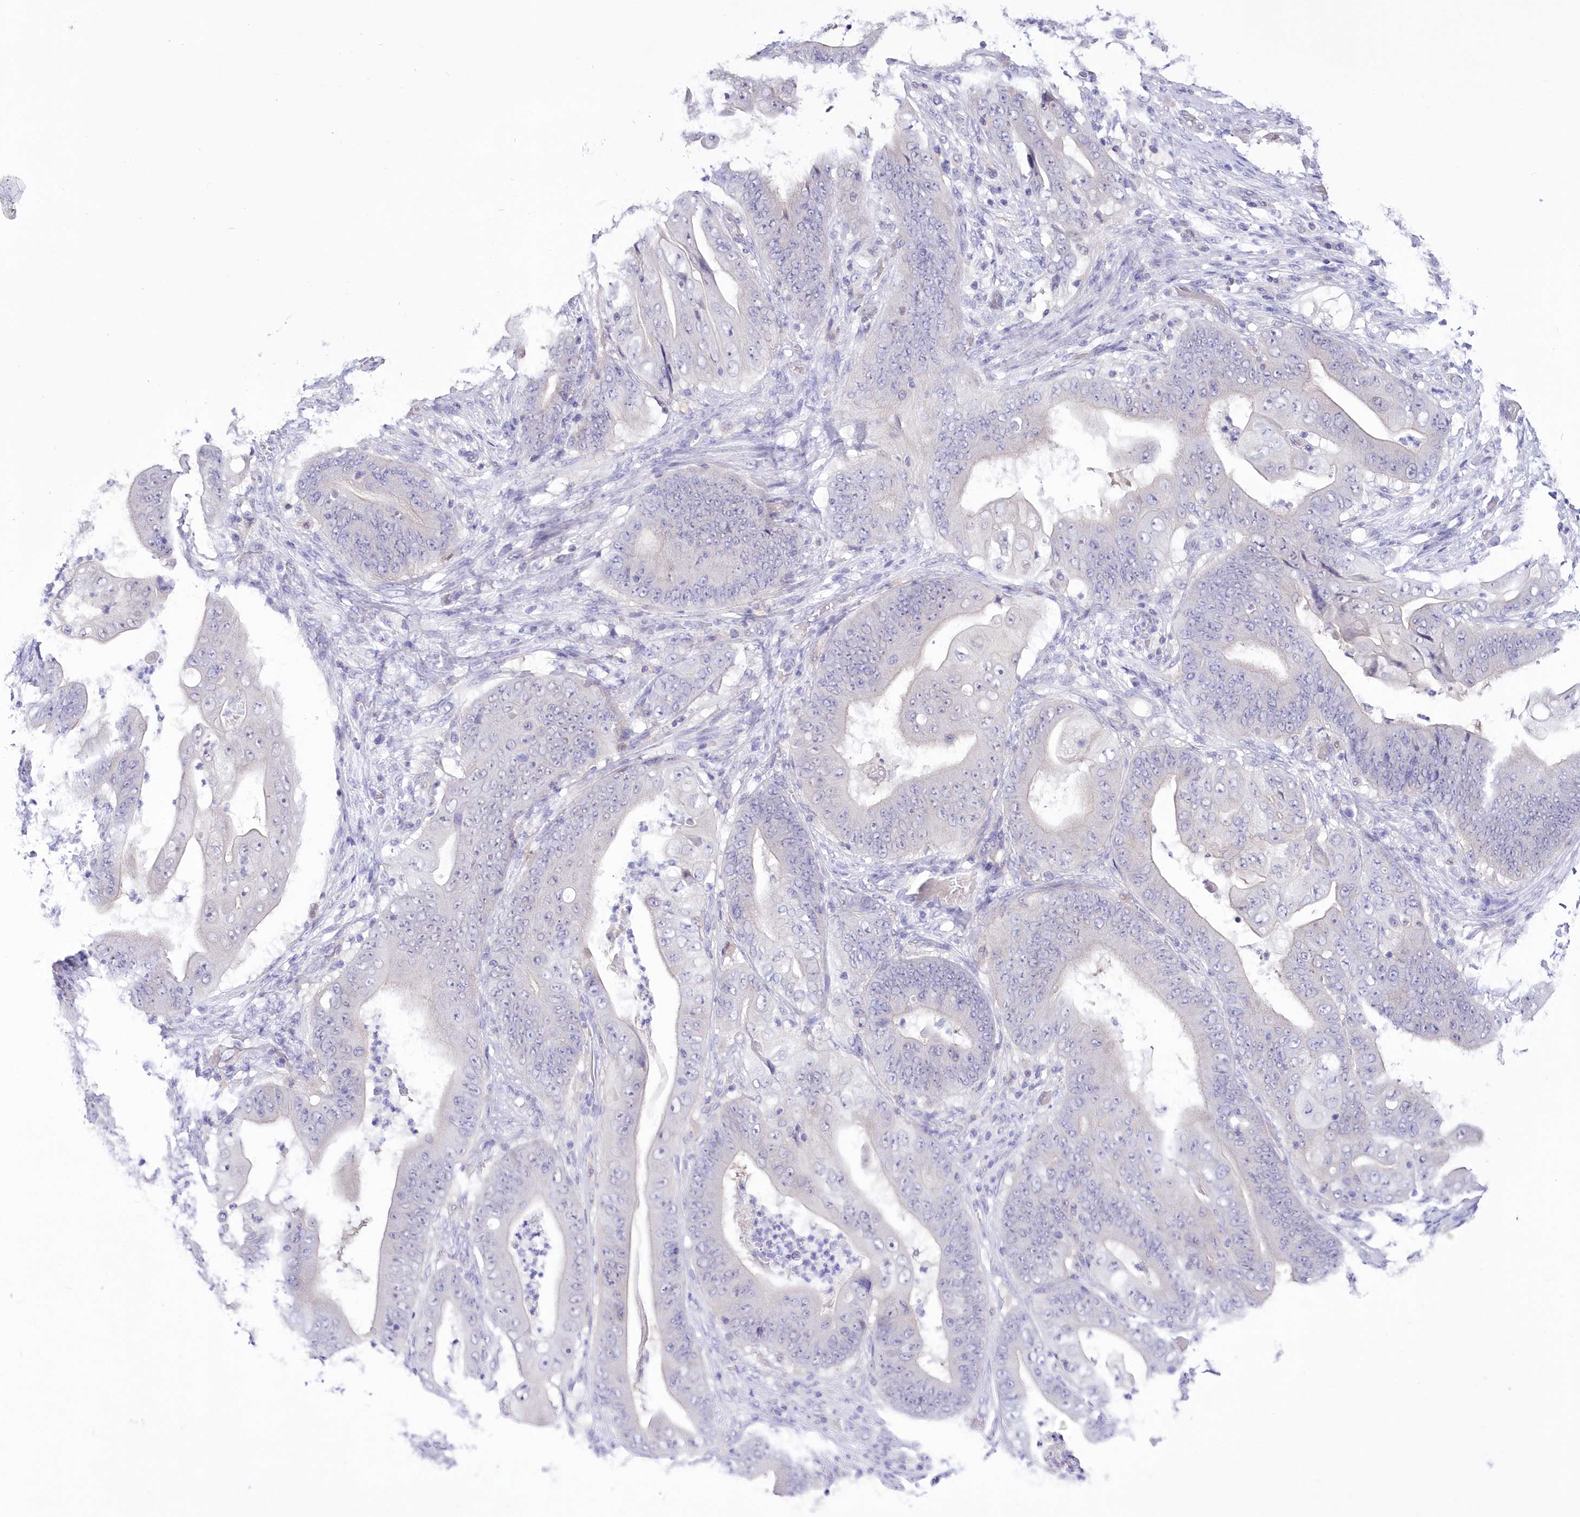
{"staining": {"intensity": "negative", "quantity": "none", "location": "none"}, "tissue": "stomach cancer", "cell_type": "Tumor cells", "image_type": "cancer", "snomed": [{"axis": "morphology", "description": "Adenocarcinoma, NOS"}, {"axis": "topography", "description": "Stomach"}], "caption": "This photomicrograph is of stomach cancer (adenocarcinoma) stained with immunohistochemistry (IHC) to label a protein in brown with the nuclei are counter-stained blue. There is no staining in tumor cells. The staining is performed using DAB brown chromogen with nuclei counter-stained in using hematoxylin.", "gene": "UBA6", "patient": {"sex": "female", "age": 73}}